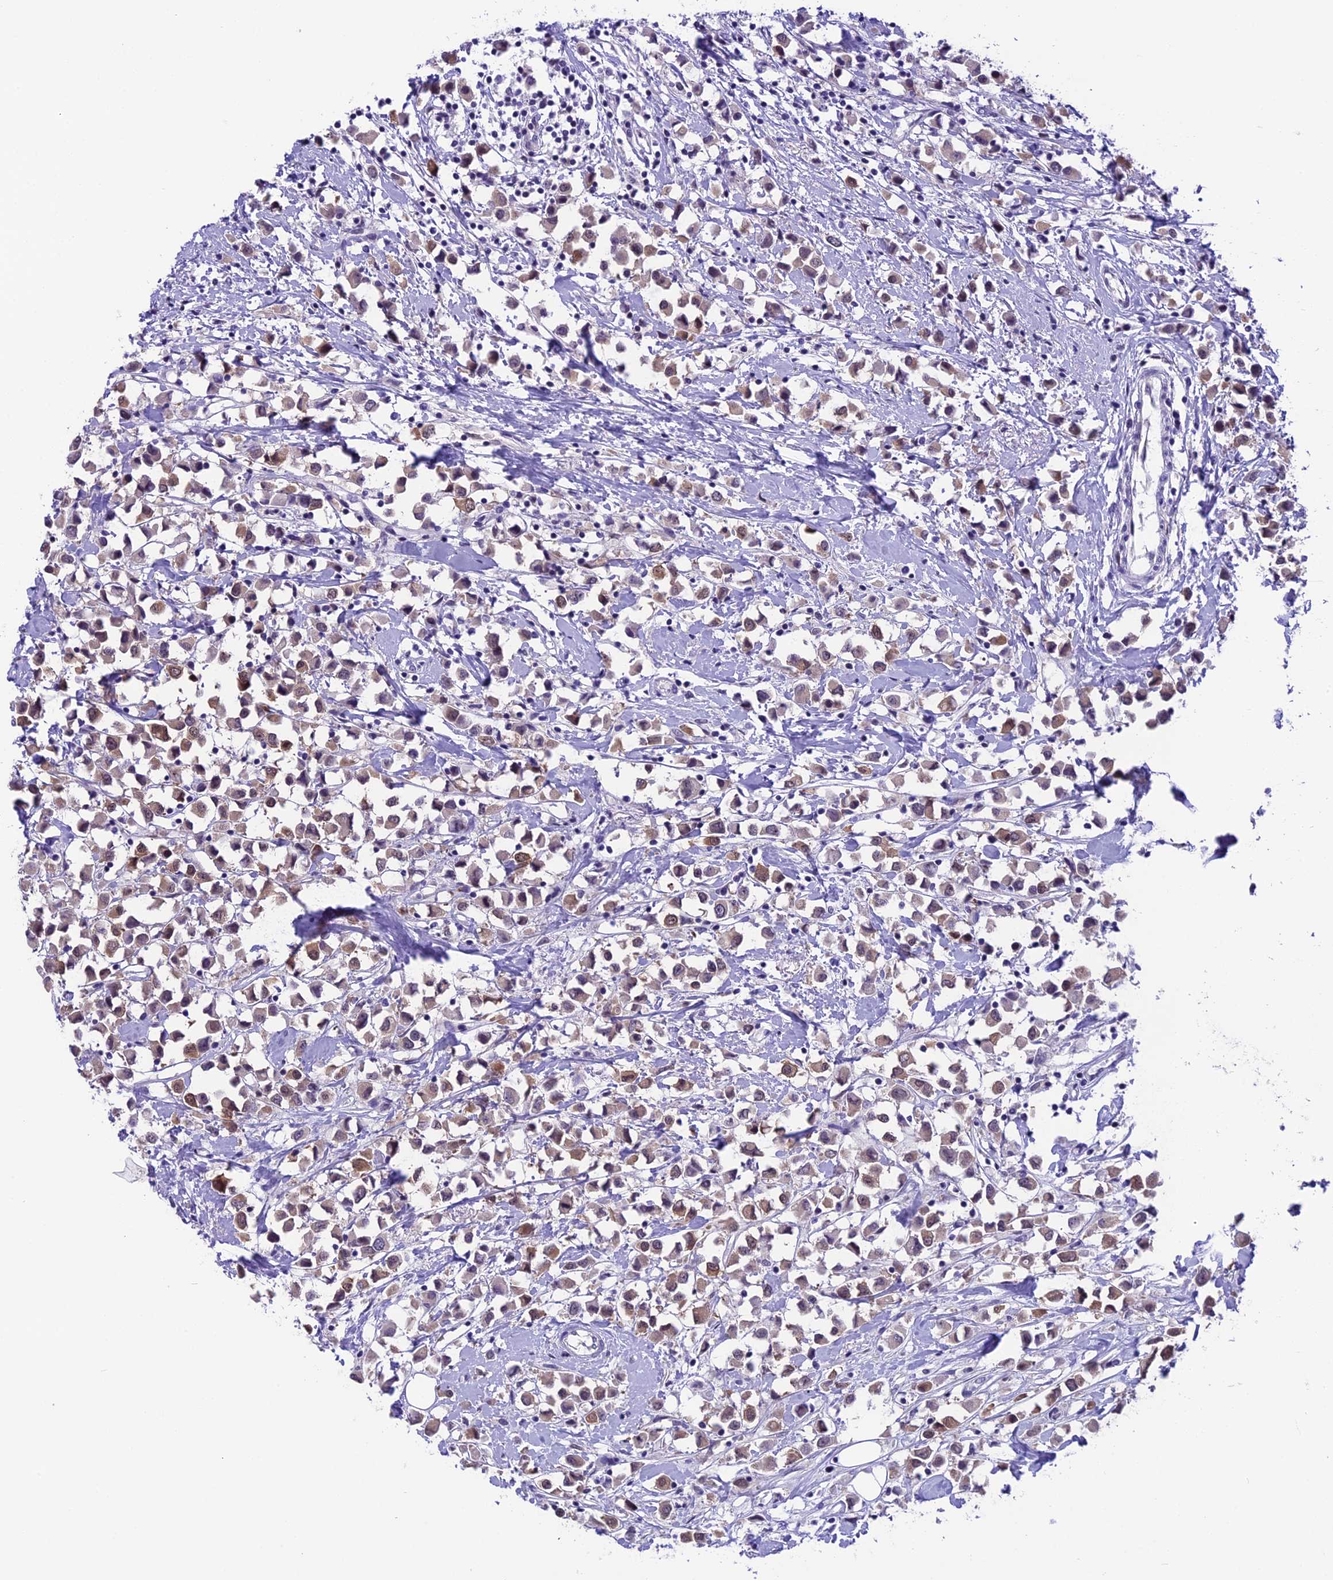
{"staining": {"intensity": "weak", "quantity": "<25%", "location": "cytoplasmic/membranous"}, "tissue": "breast cancer", "cell_type": "Tumor cells", "image_type": "cancer", "snomed": [{"axis": "morphology", "description": "Duct carcinoma"}, {"axis": "topography", "description": "Breast"}], "caption": "High magnification brightfield microscopy of breast cancer (infiltrating ductal carcinoma) stained with DAB (3,3'-diaminobenzidine) (brown) and counterstained with hematoxylin (blue): tumor cells show no significant expression. (DAB (3,3'-diaminobenzidine) immunohistochemistry (IHC), high magnification).", "gene": "PRR15", "patient": {"sex": "female", "age": 61}}